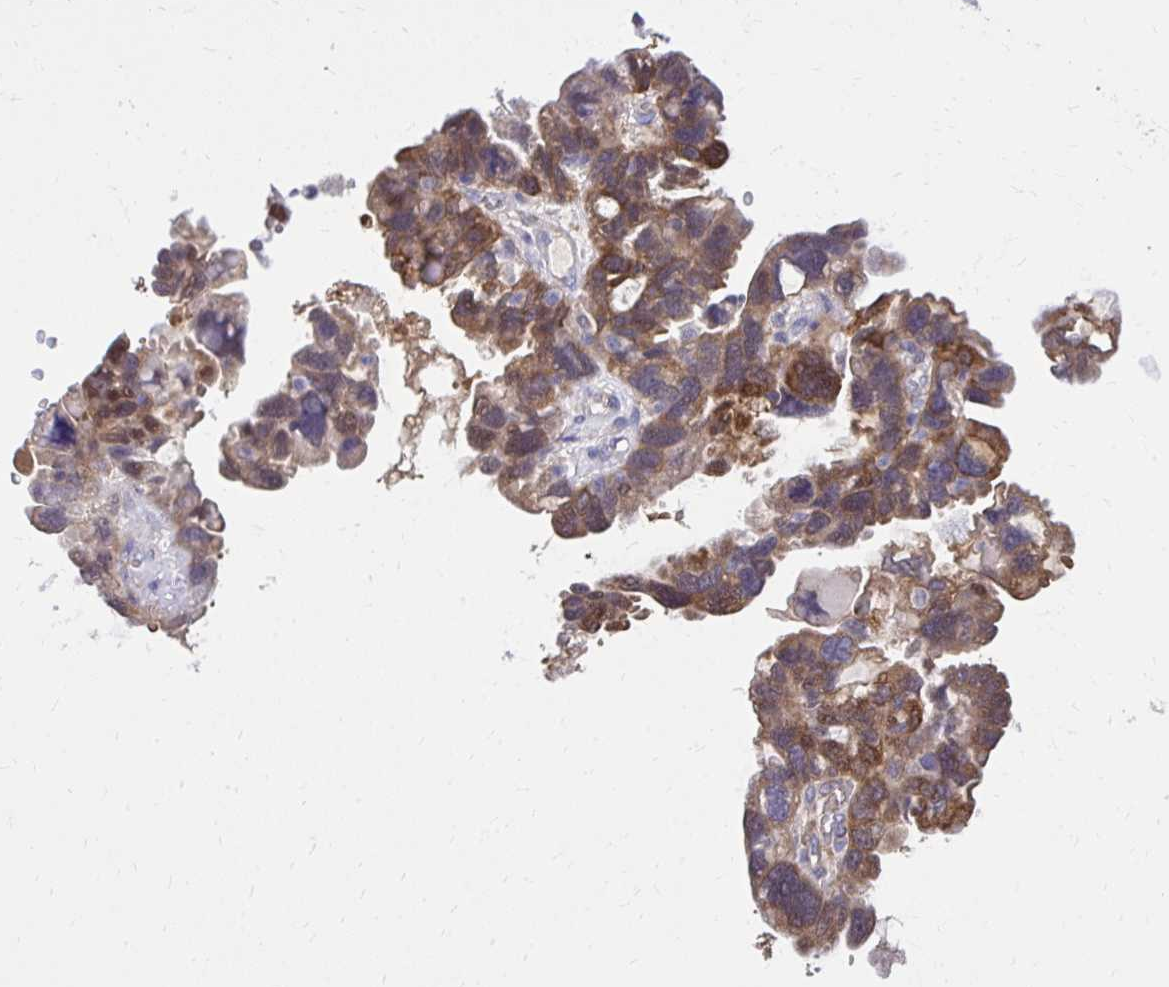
{"staining": {"intensity": "moderate", "quantity": ">75%", "location": "cytoplasmic/membranous"}, "tissue": "ovarian cancer", "cell_type": "Tumor cells", "image_type": "cancer", "snomed": [{"axis": "morphology", "description": "Cystadenocarcinoma, serous, NOS"}, {"axis": "topography", "description": "Ovary"}], "caption": "Protein expression analysis of ovarian serous cystadenocarcinoma displays moderate cytoplasmic/membranous staining in about >75% of tumor cells.", "gene": "EPB41L1", "patient": {"sex": "female", "age": 60}}